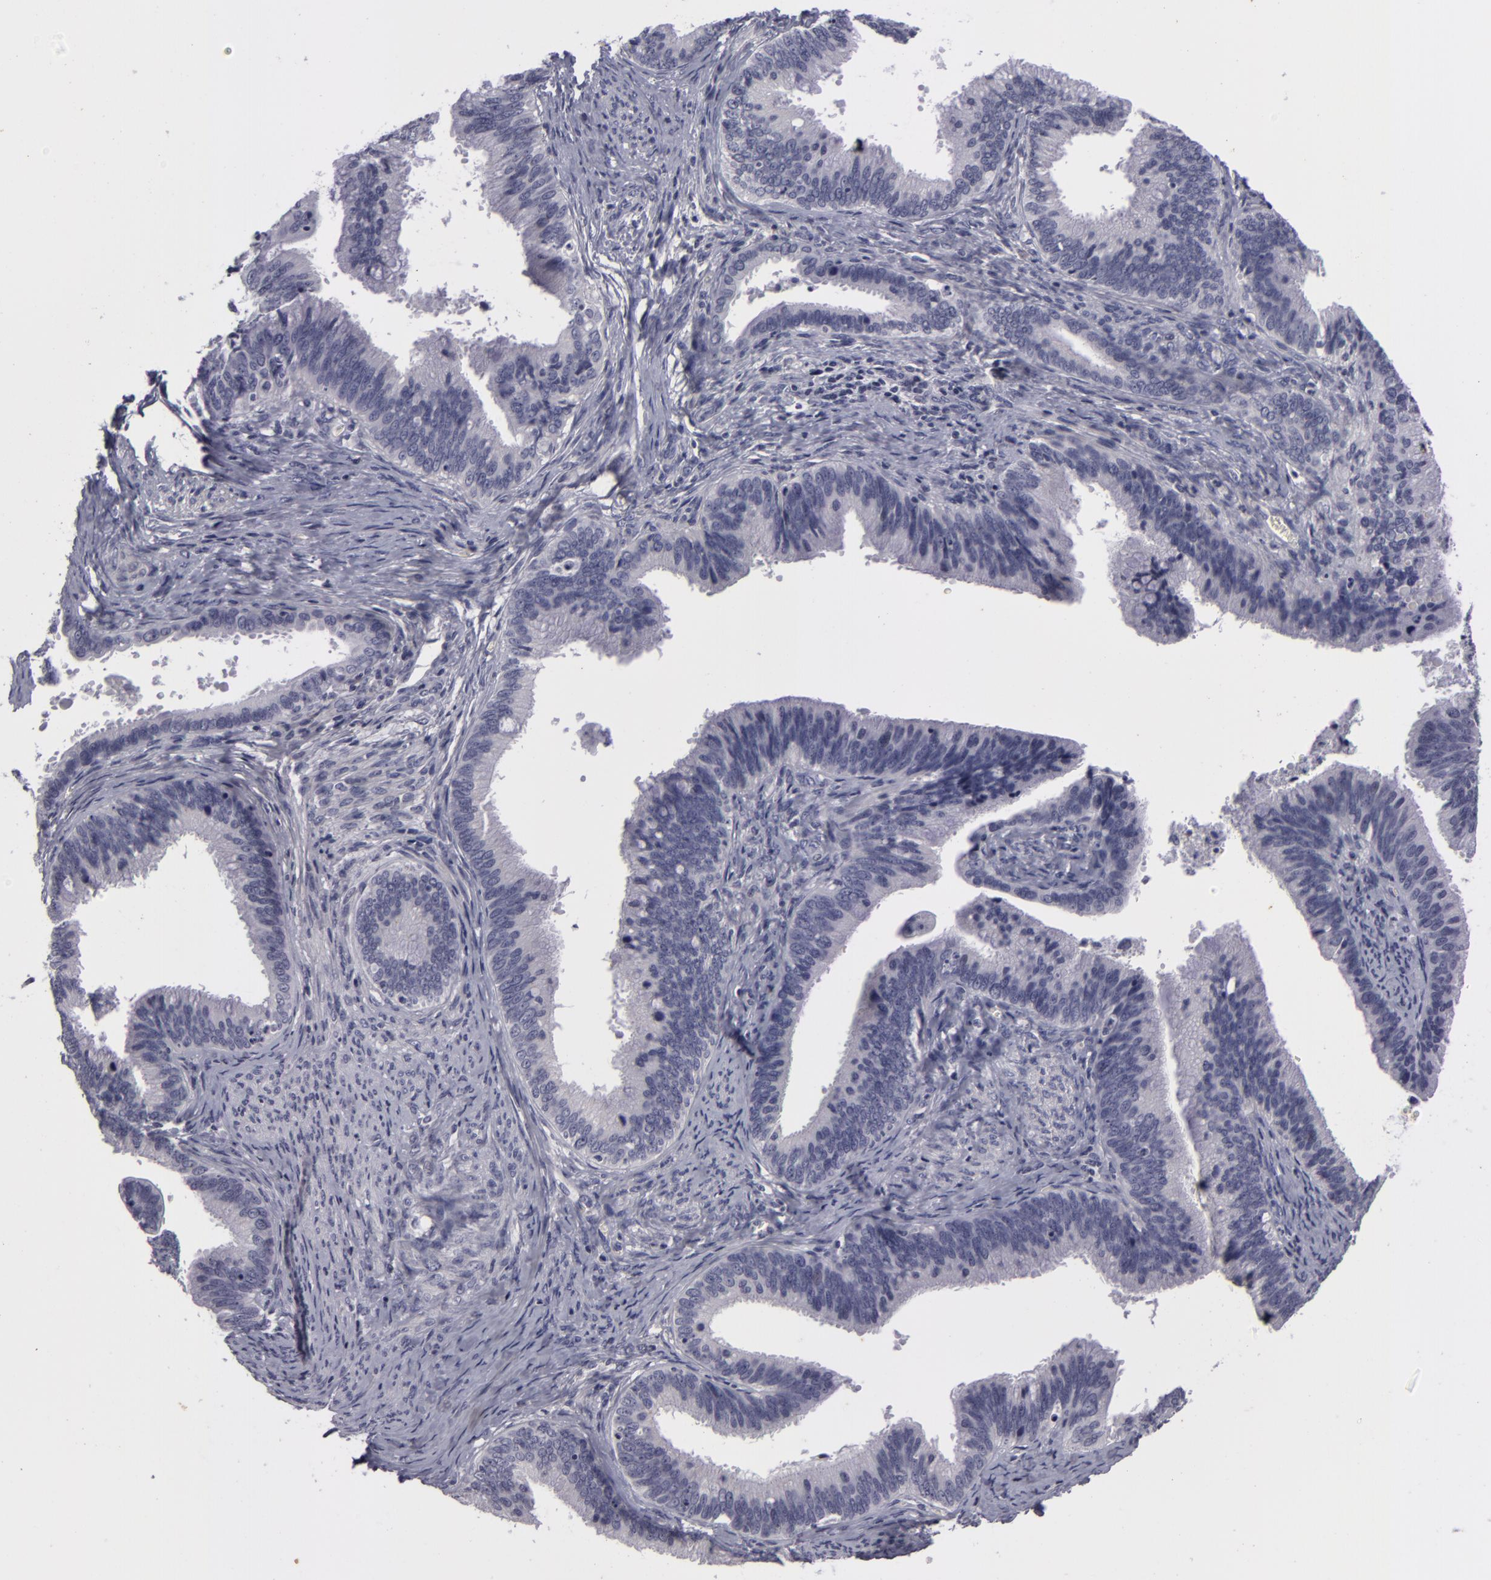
{"staining": {"intensity": "negative", "quantity": "none", "location": "none"}, "tissue": "cervical cancer", "cell_type": "Tumor cells", "image_type": "cancer", "snomed": [{"axis": "morphology", "description": "Adenocarcinoma, NOS"}, {"axis": "topography", "description": "Cervix"}], "caption": "DAB immunohistochemical staining of cervical cancer (adenocarcinoma) reveals no significant expression in tumor cells. (Immunohistochemistry, brightfield microscopy, high magnification).", "gene": "NLGN4X", "patient": {"sex": "female", "age": 47}}